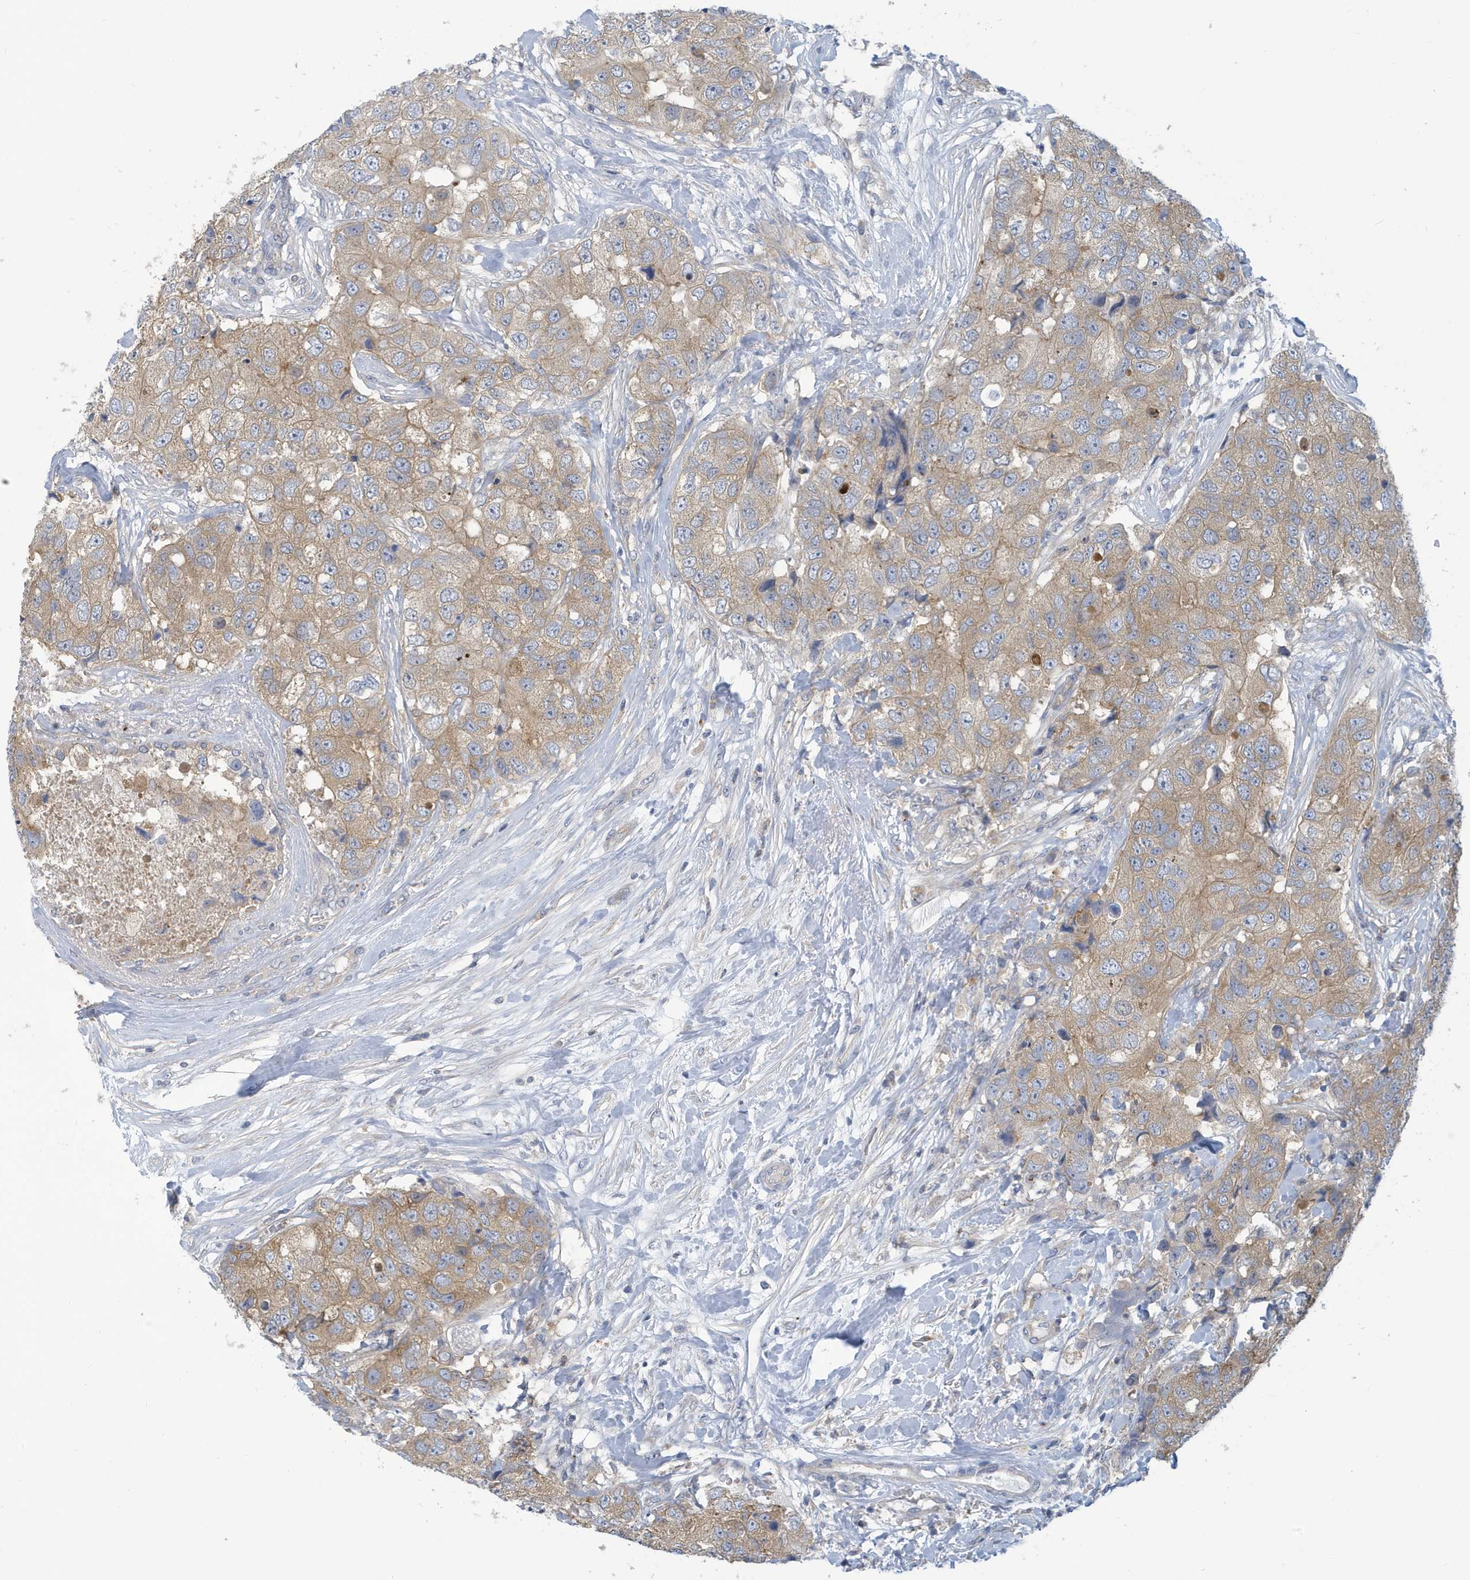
{"staining": {"intensity": "weak", "quantity": ">75%", "location": "cytoplasmic/membranous"}, "tissue": "breast cancer", "cell_type": "Tumor cells", "image_type": "cancer", "snomed": [{"axis": "morphology", "description": "Duct carcinoma"}, {"axis": "topography", "description": "Breast"}], "caption": "Immunohistochemical staining of breast cancer displays low levels of weak cytoplasmic/membranous protein expression in about >75% of tumor cells. Immunohistochemistry (ihc) stains the protein of interest in brown and the nuclei are stained blue.", "gene": "VTA1", "patient": {"sex": "female", "age": 62}}